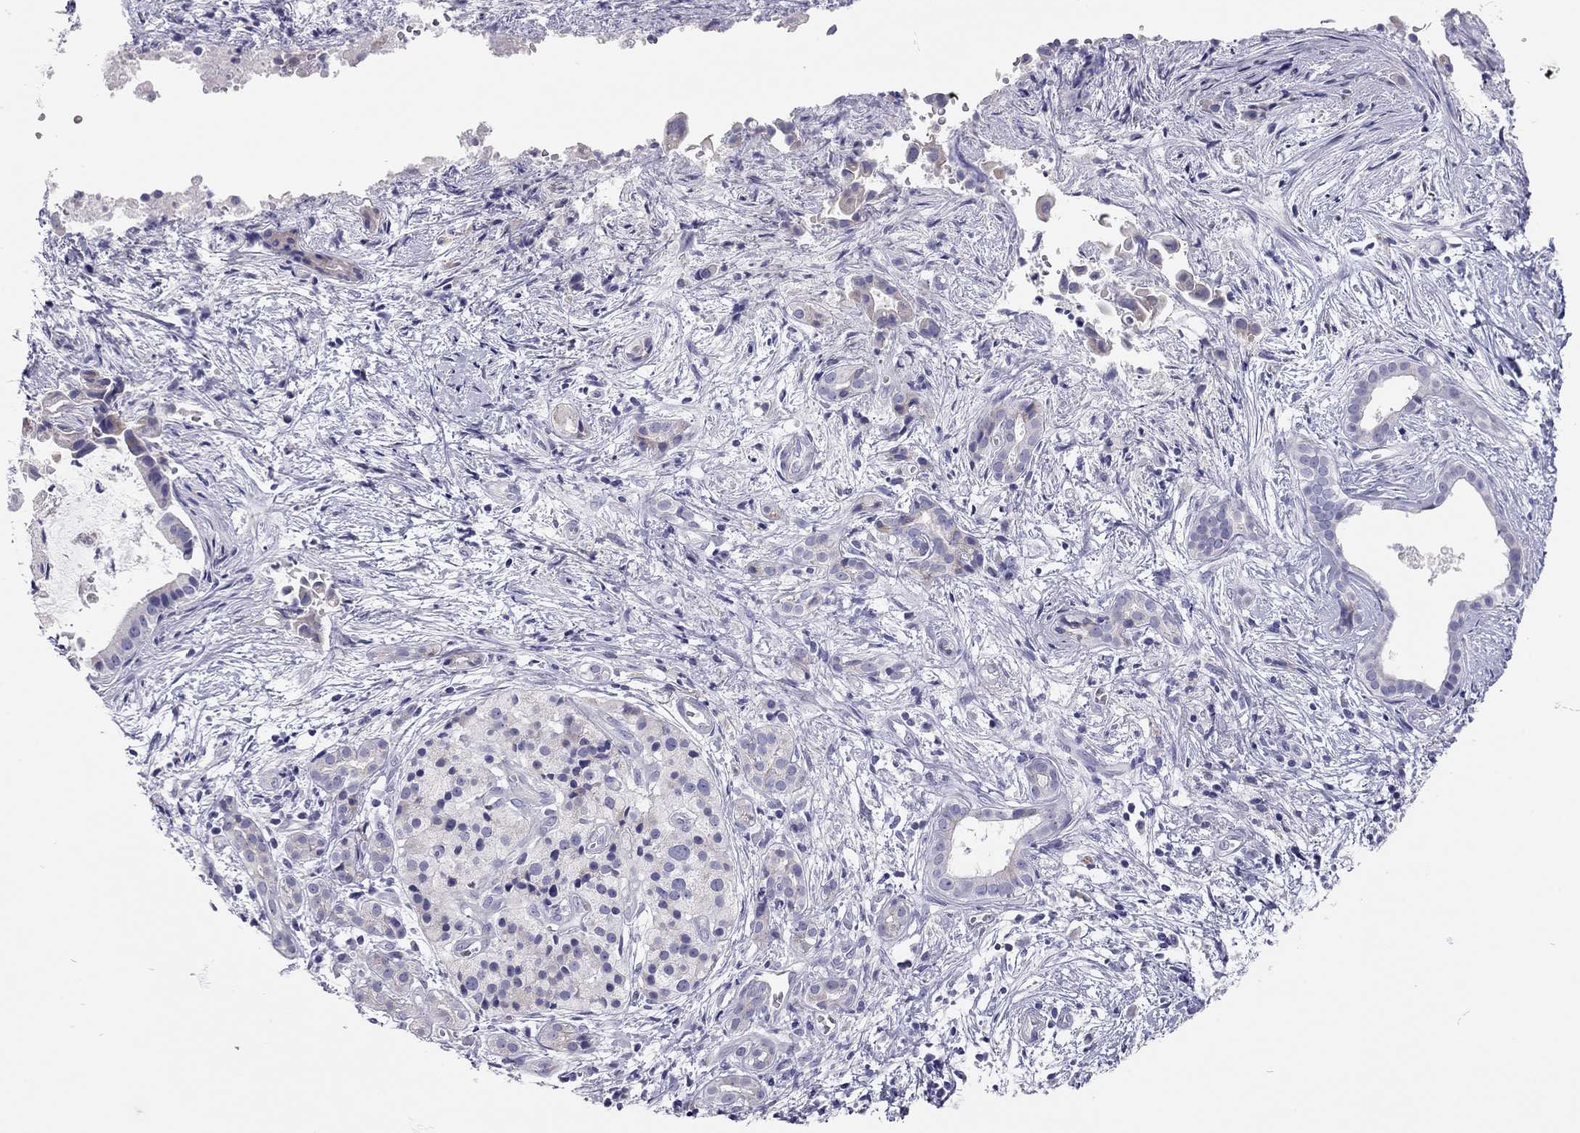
{"staining": {"intensity": "negative", "quantity": "none", "location": "none"}, "tissue": "pancreatic cancer", "cell_type": "Tumor cells", "image_type": "cancer", "snomed": [{"axis": "morphology", "description": "Adenocarcinoma, NOS"}, {"axis": "topography", "description": "Pancreas"}], "caption": "The photomicrograph demonstrates no significant staining in tumor cells of pancreatic adenocarcinoma.", "gene": "SCARB1", "patient": {"sex": "male", "age": 61}}